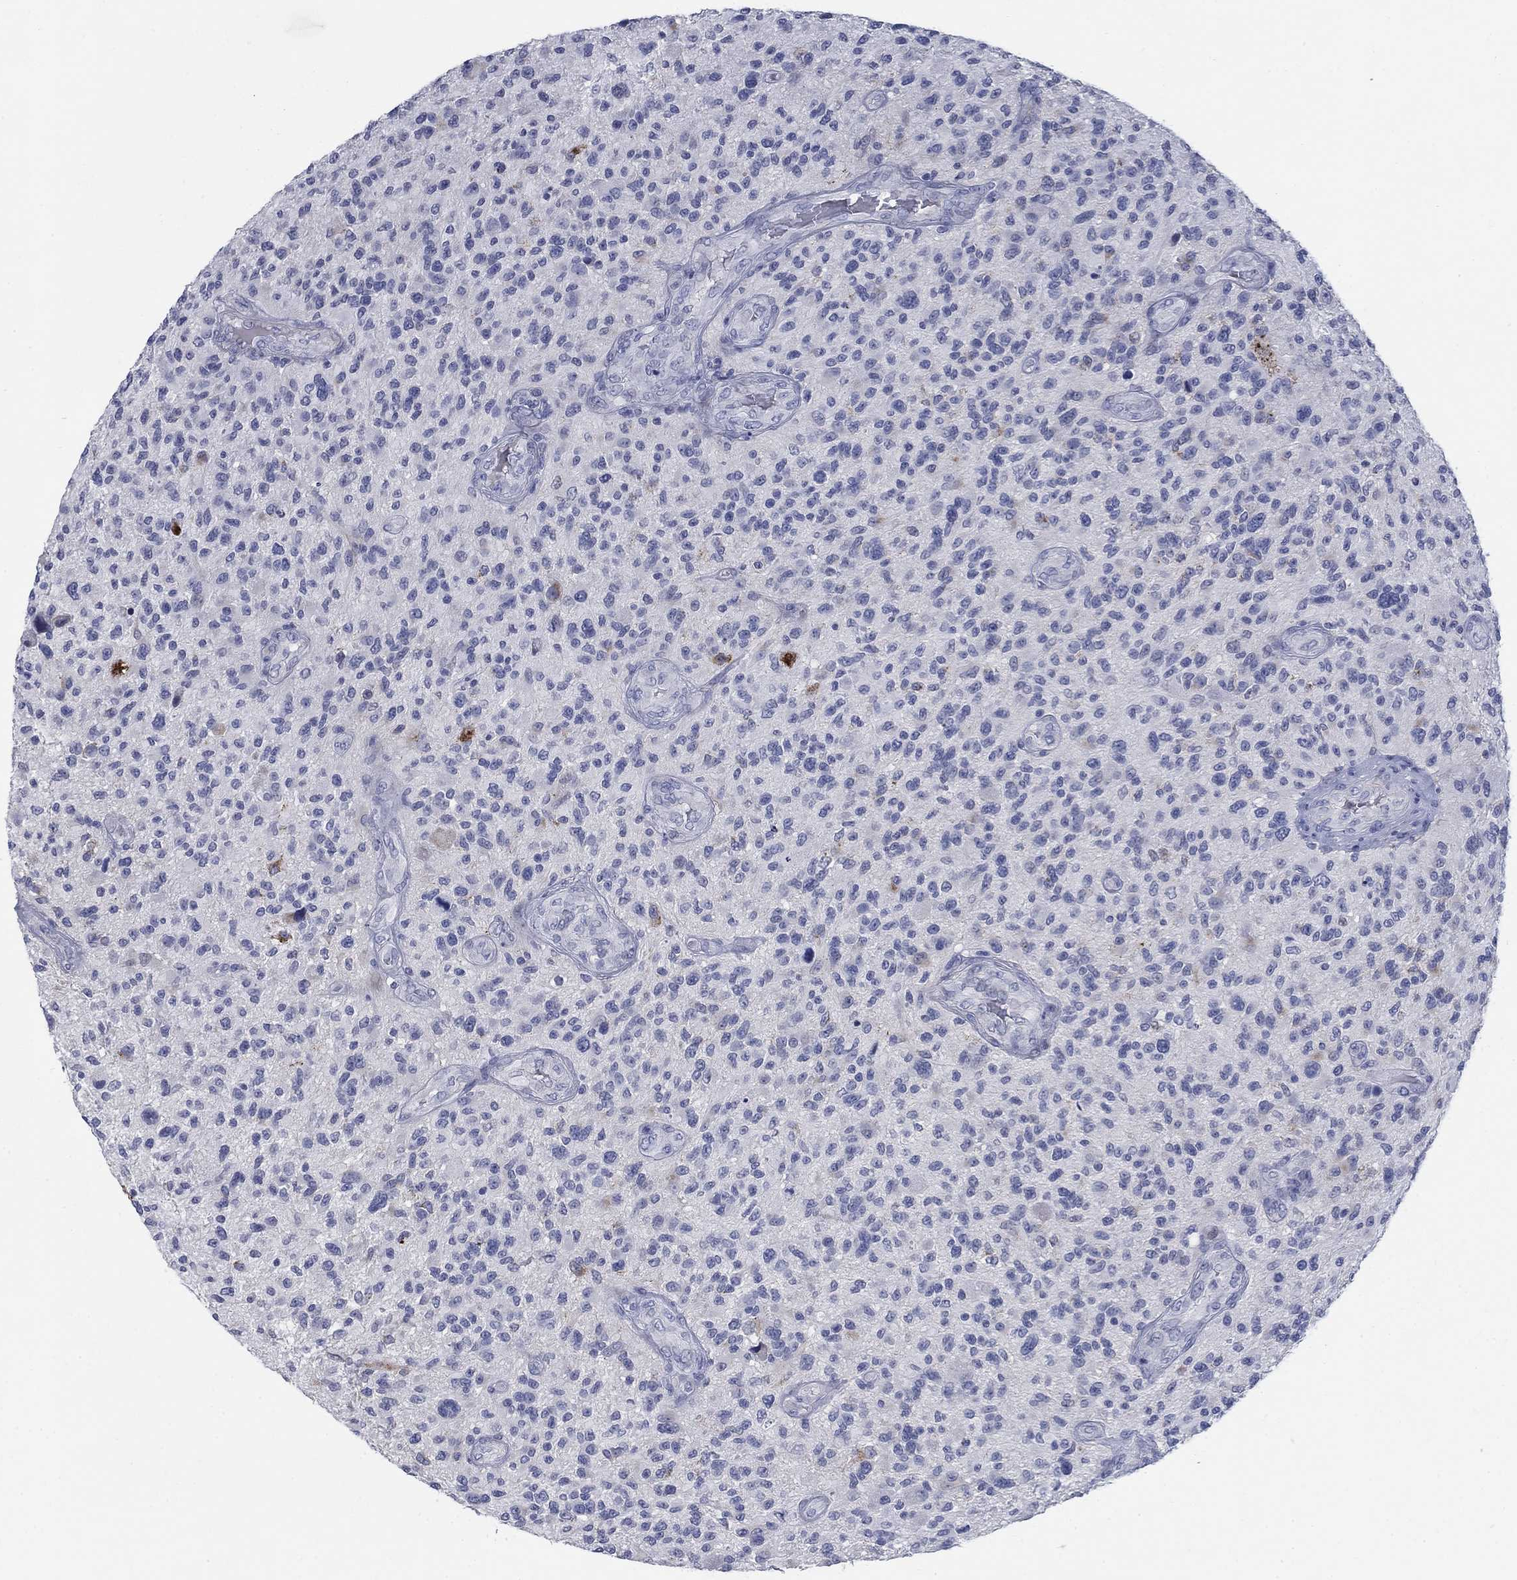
{"staining": {"intensity": "negative", "quantity": "none", "location": "none"}, "tissue": "glioma", "cell_type": "Tumor cells", "image_type": "cancer", "snomed": [{"axis": "morphology", "description": "Glioma, malignant, High grade"}, {"axis": "topography", "description": "Brain"}], "caption": "This is a photomicrograph of immunohistochemistry staining of glioma, which shows no expression in tumor cells.", "gene": "DNER", "patient": {"sex": "male", "age": 47}}